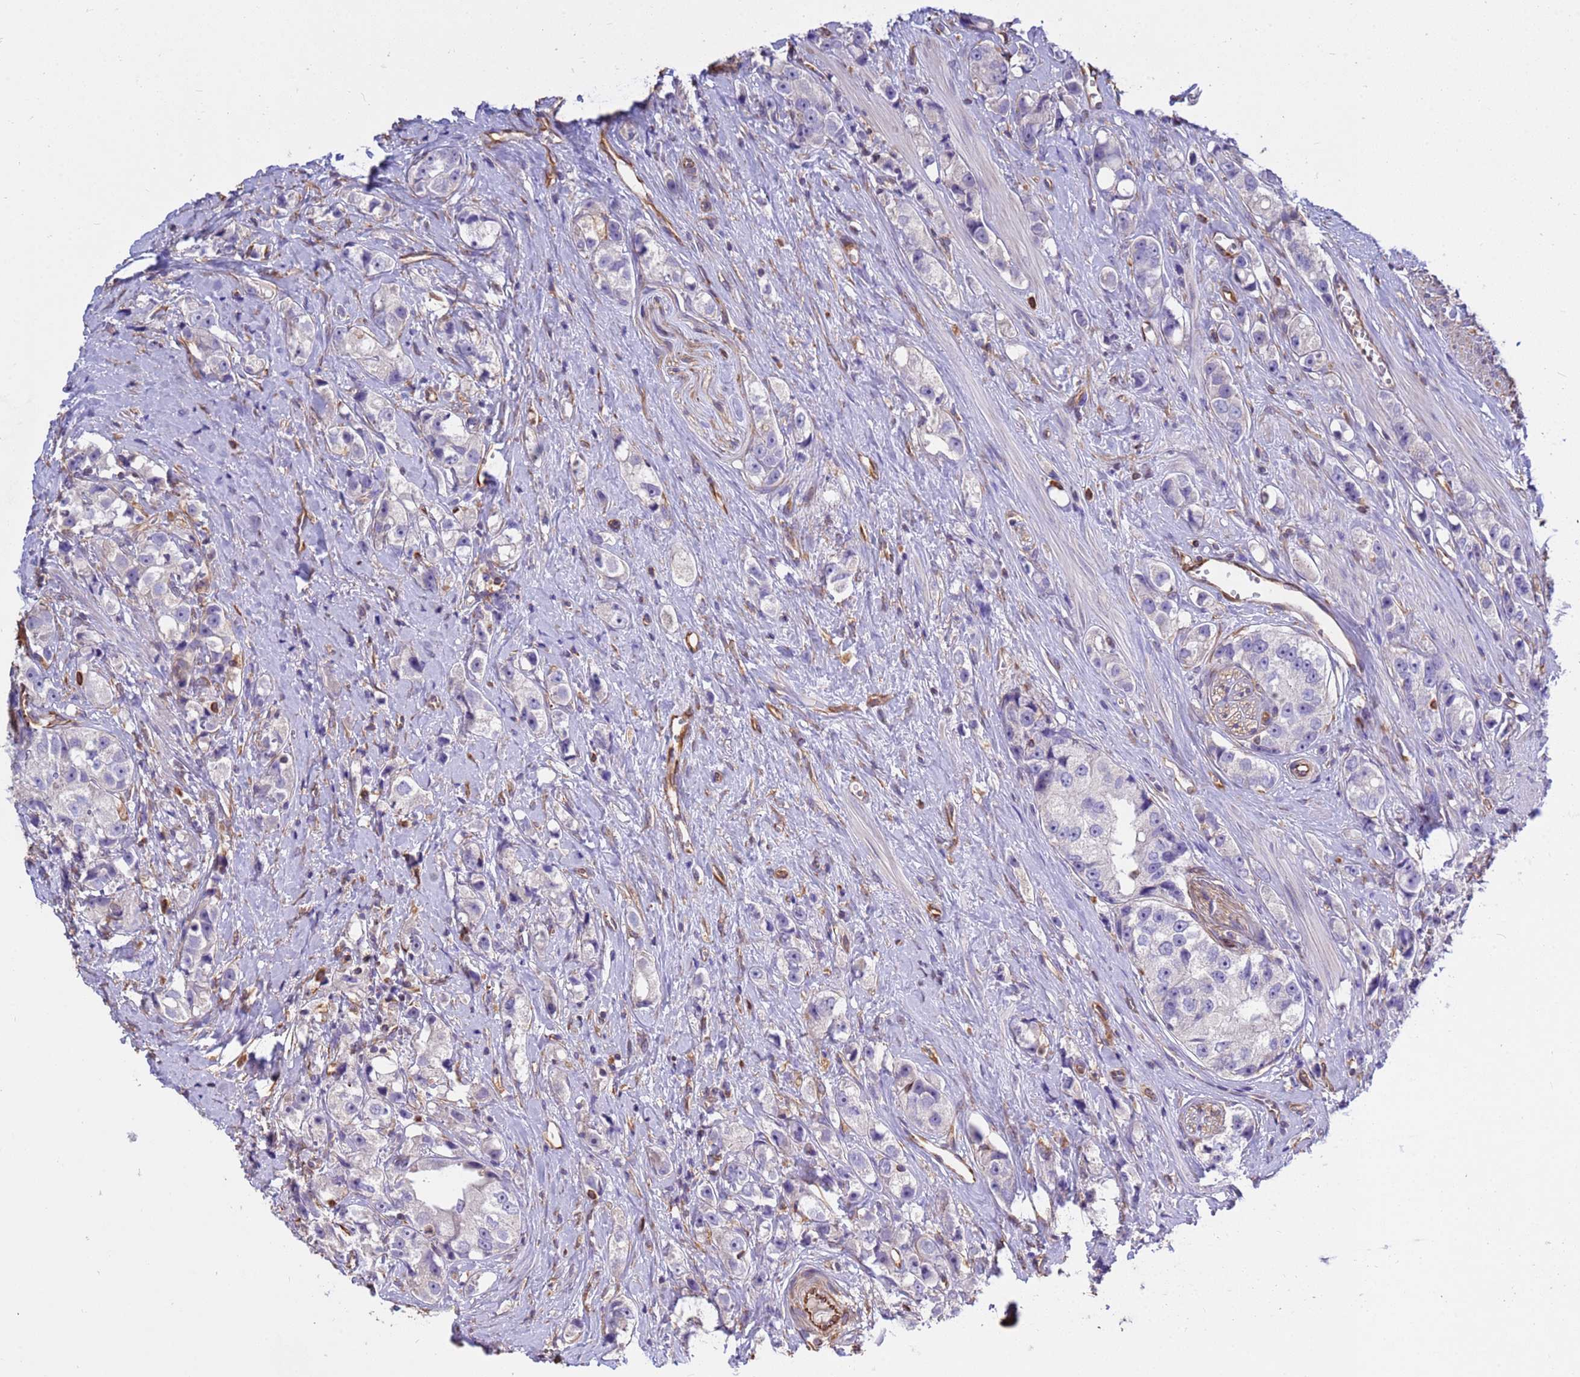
{"staining": {"intensity": "negative", "quantity": "none", "location": "none"}, "tissue": "prostate cancer", "cell_type": "Tumor cells", "image_type": "cancer", "snomed": [{"axis": "morphology", "description": "Adenocarcinoma, High grade"}, {"axis": "topography", "description": "Prostate"}], "caption": "Histopathology image shows no significant protein positivity in tumor cells of prostate cancer. (Brightfield microscopy of DAB (3,3'-diaminobenzidine) immunohistochemistry (IHC) at high magnification).", "gene": "TCEAL3", "patient": {"sex": "male", "age": 74}}